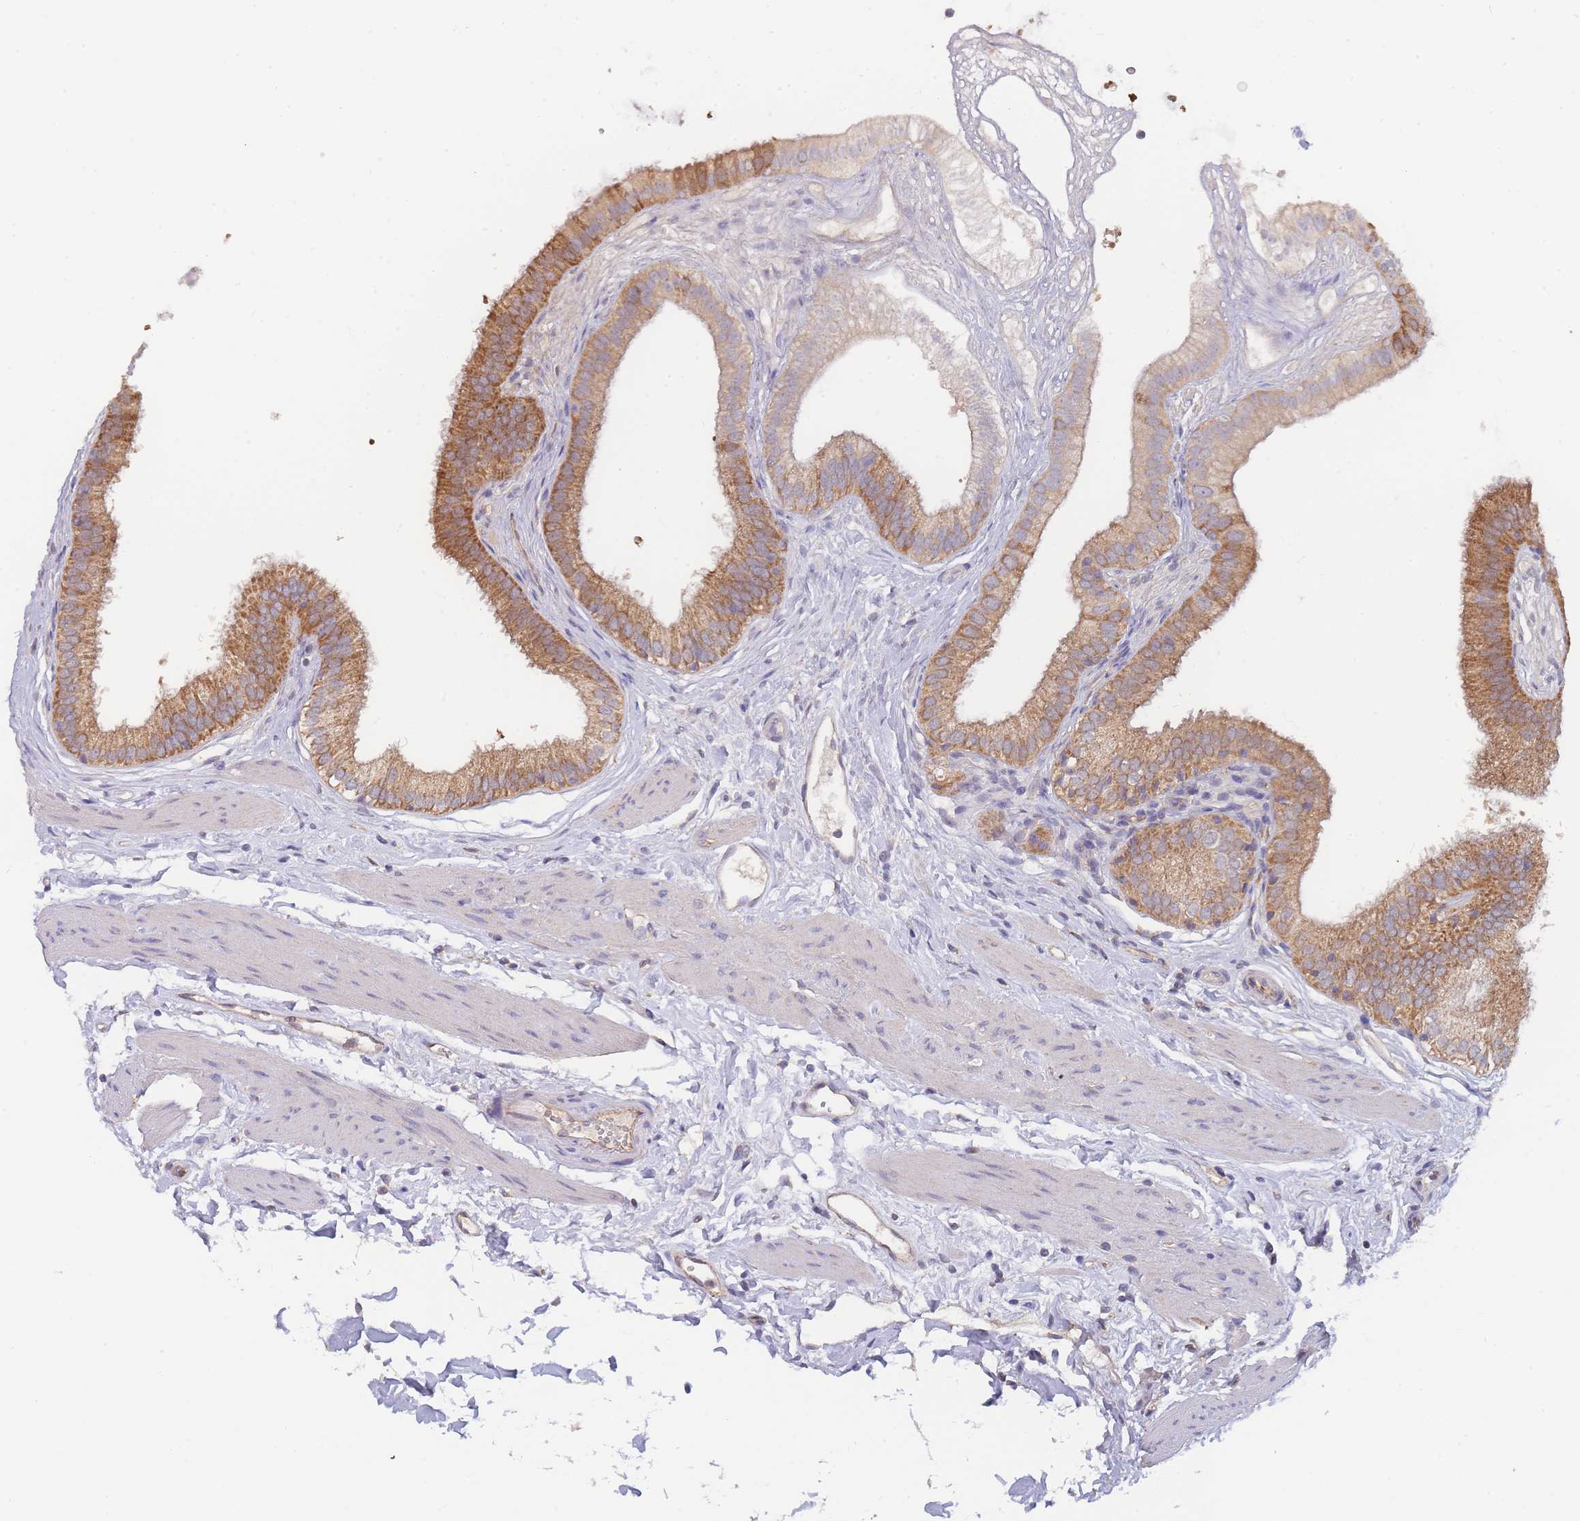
{"staining": {"intensity": "moderate", "quantity": ">75%", "location": "cytoplasmic/membranous"}, "tissue": "gallbladder", "cell_type": "Glandular cells", "image_type": "normal", "snomed": [{"axis": "morphology", "description": "Normal tissue, NOS"}, {"axis": "topography", "description": "Gallbladder"}], "caption": "Immunohistochemistry (IHC) histopathology image of benign gallbladder stained for a protein (brown), which reveals medium levels of moderate cytoplasmic/membranous staining in approximately >75% of glandular cells.", "gene": "MRPS18B", "patient": {"sex": "female", "age": 54}}